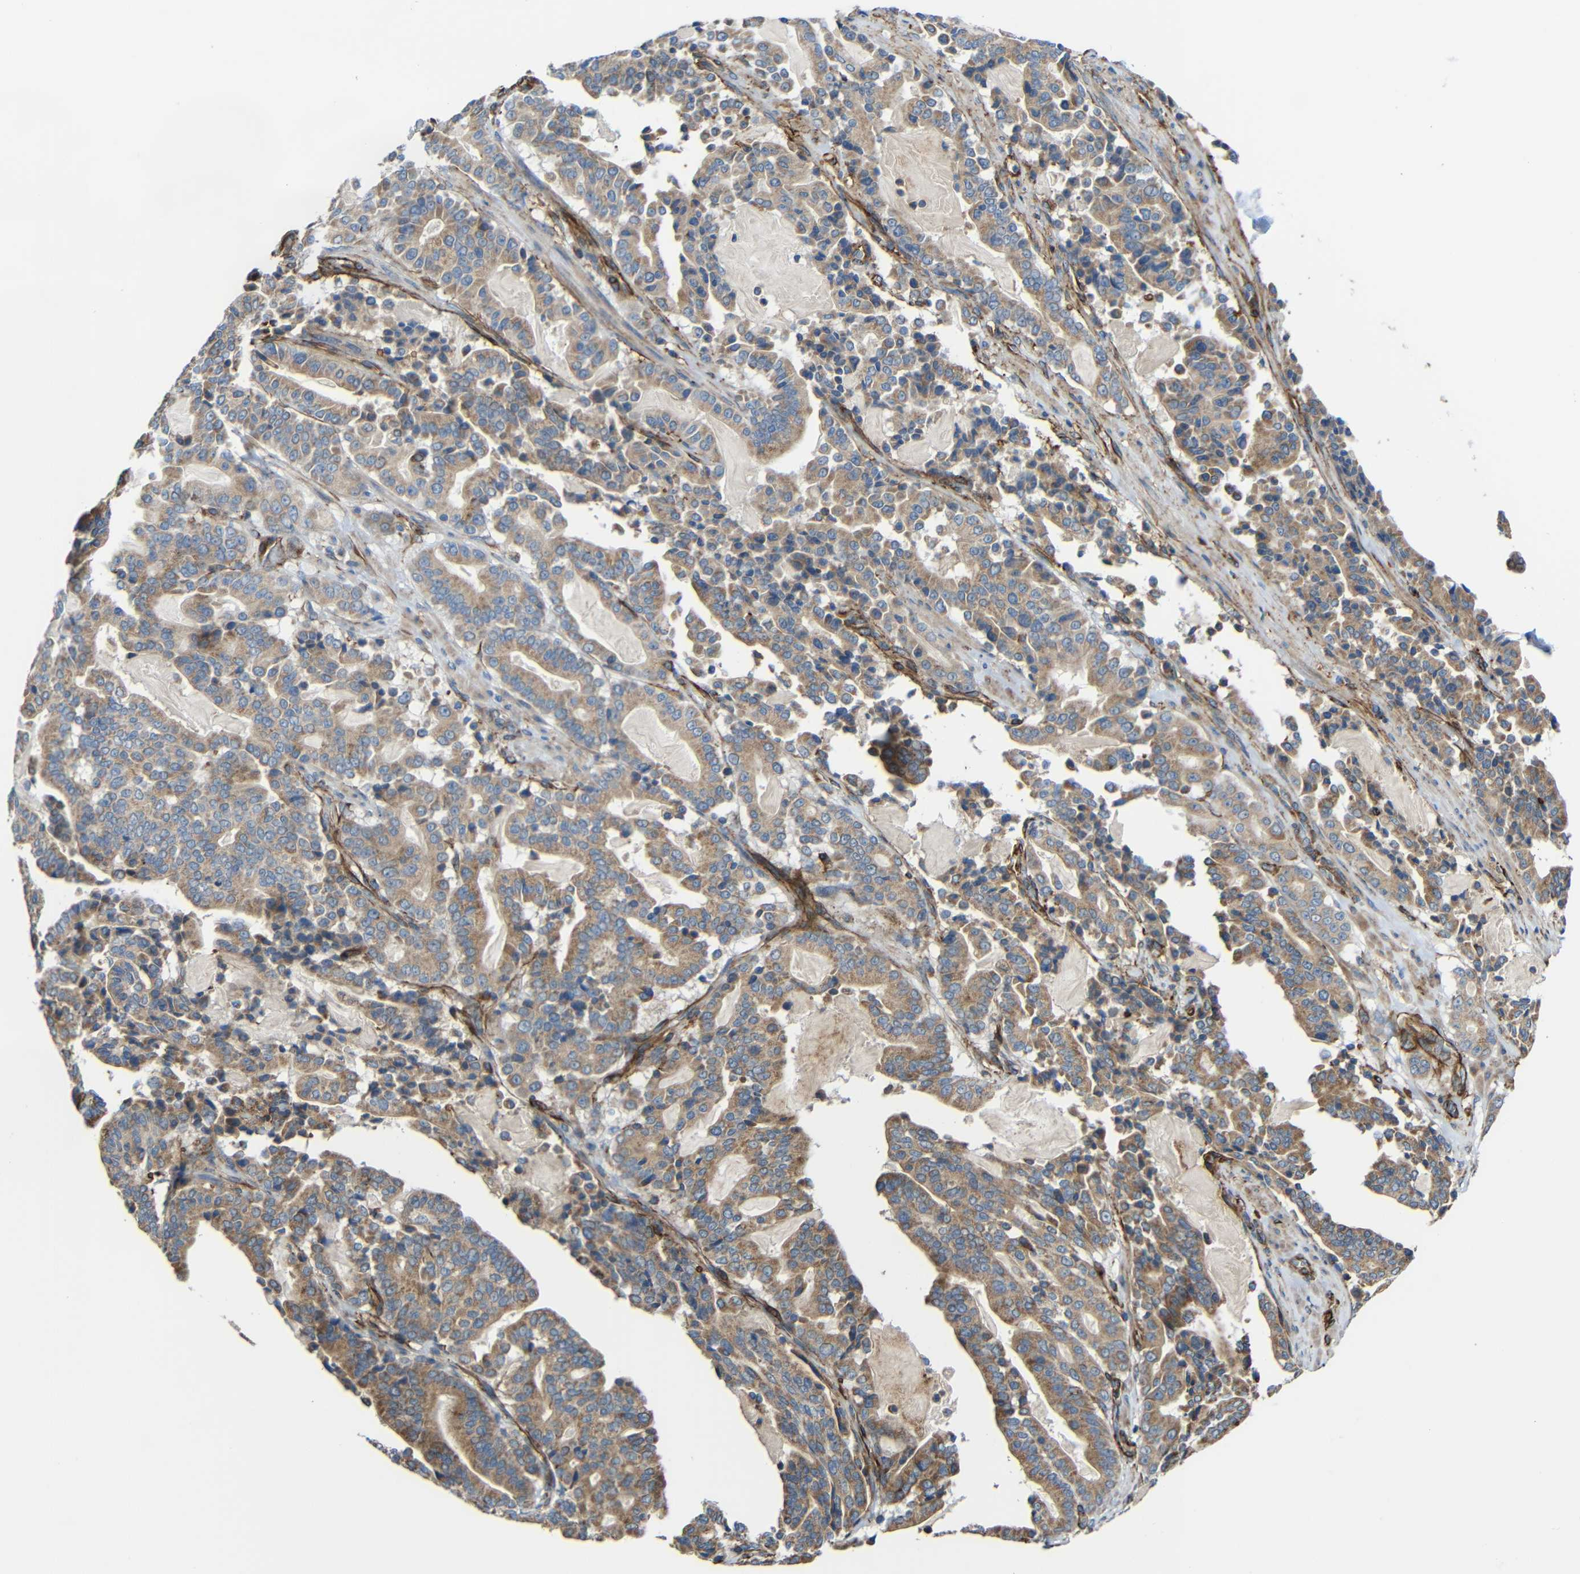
{"staining": {"intensity": "moderate", "quantity": ">75%", "location": "cytoplasmic/membranous"}, "tissue": "pancreatic cancer", "cell_type": "Tumor cells", "image_type": "cancer", "snomed": [{"axis": "morphology", "description": "Adenocarcinoma, NOS"}, {"axis": "topography", "description": "Pancreas"}], "caption": "Human pancreatic adenocarcinoma stained for a protein (brown) shows moderate cytoplasmic/membranous positive positivity in approximately >75% of tumor cells.", "gene": "IGSF10", "patient": {"sex": "male", "age": 63}}